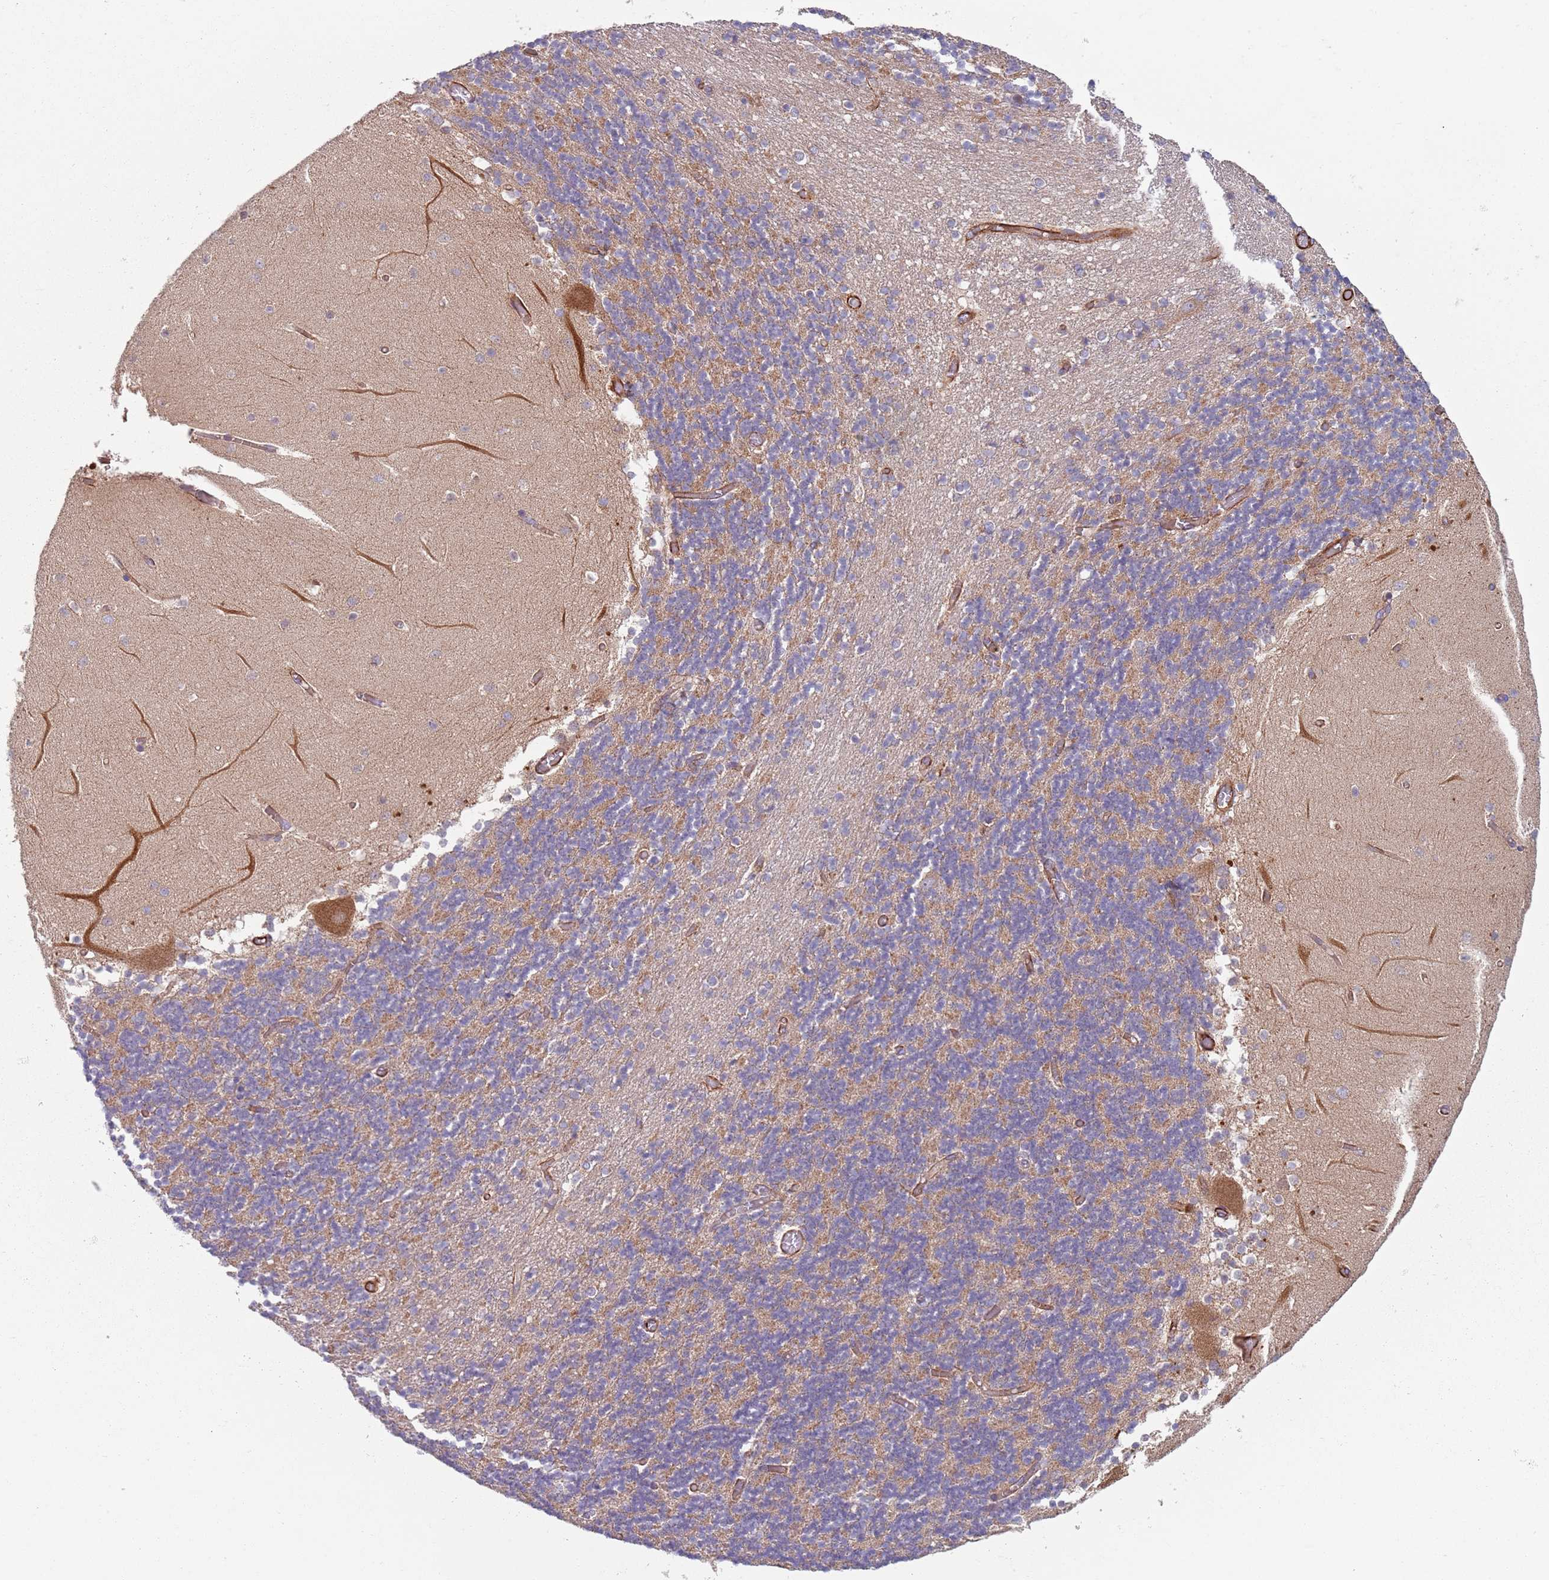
{"staining": {"intensity": "moderate", "quantity": "<25%", "location": "cytoplasmic/membranous"}, "tissue": "cerebellum", "cell_type": "Cells in granular layer", "image_type": "normal", "snomed": [{"axis": "morphology", "description": "Normal tissue, NOS"}, {"axis": "topography", "description": "Cerebellum"}], "caption": "Protein expression analysis of unremarkable human cerebellum reveals moderate cytoplasmic/membranous staining in about <25% of cells in granular layer. The protein is stained brown, and the nuclei are stained in blue (DAB (3,3'-diaminobenzidine) IHC with brightfield microscopy, high magnification).", "gene": "SNAPIN", "patient": {"sex": "female", "age": 28}}